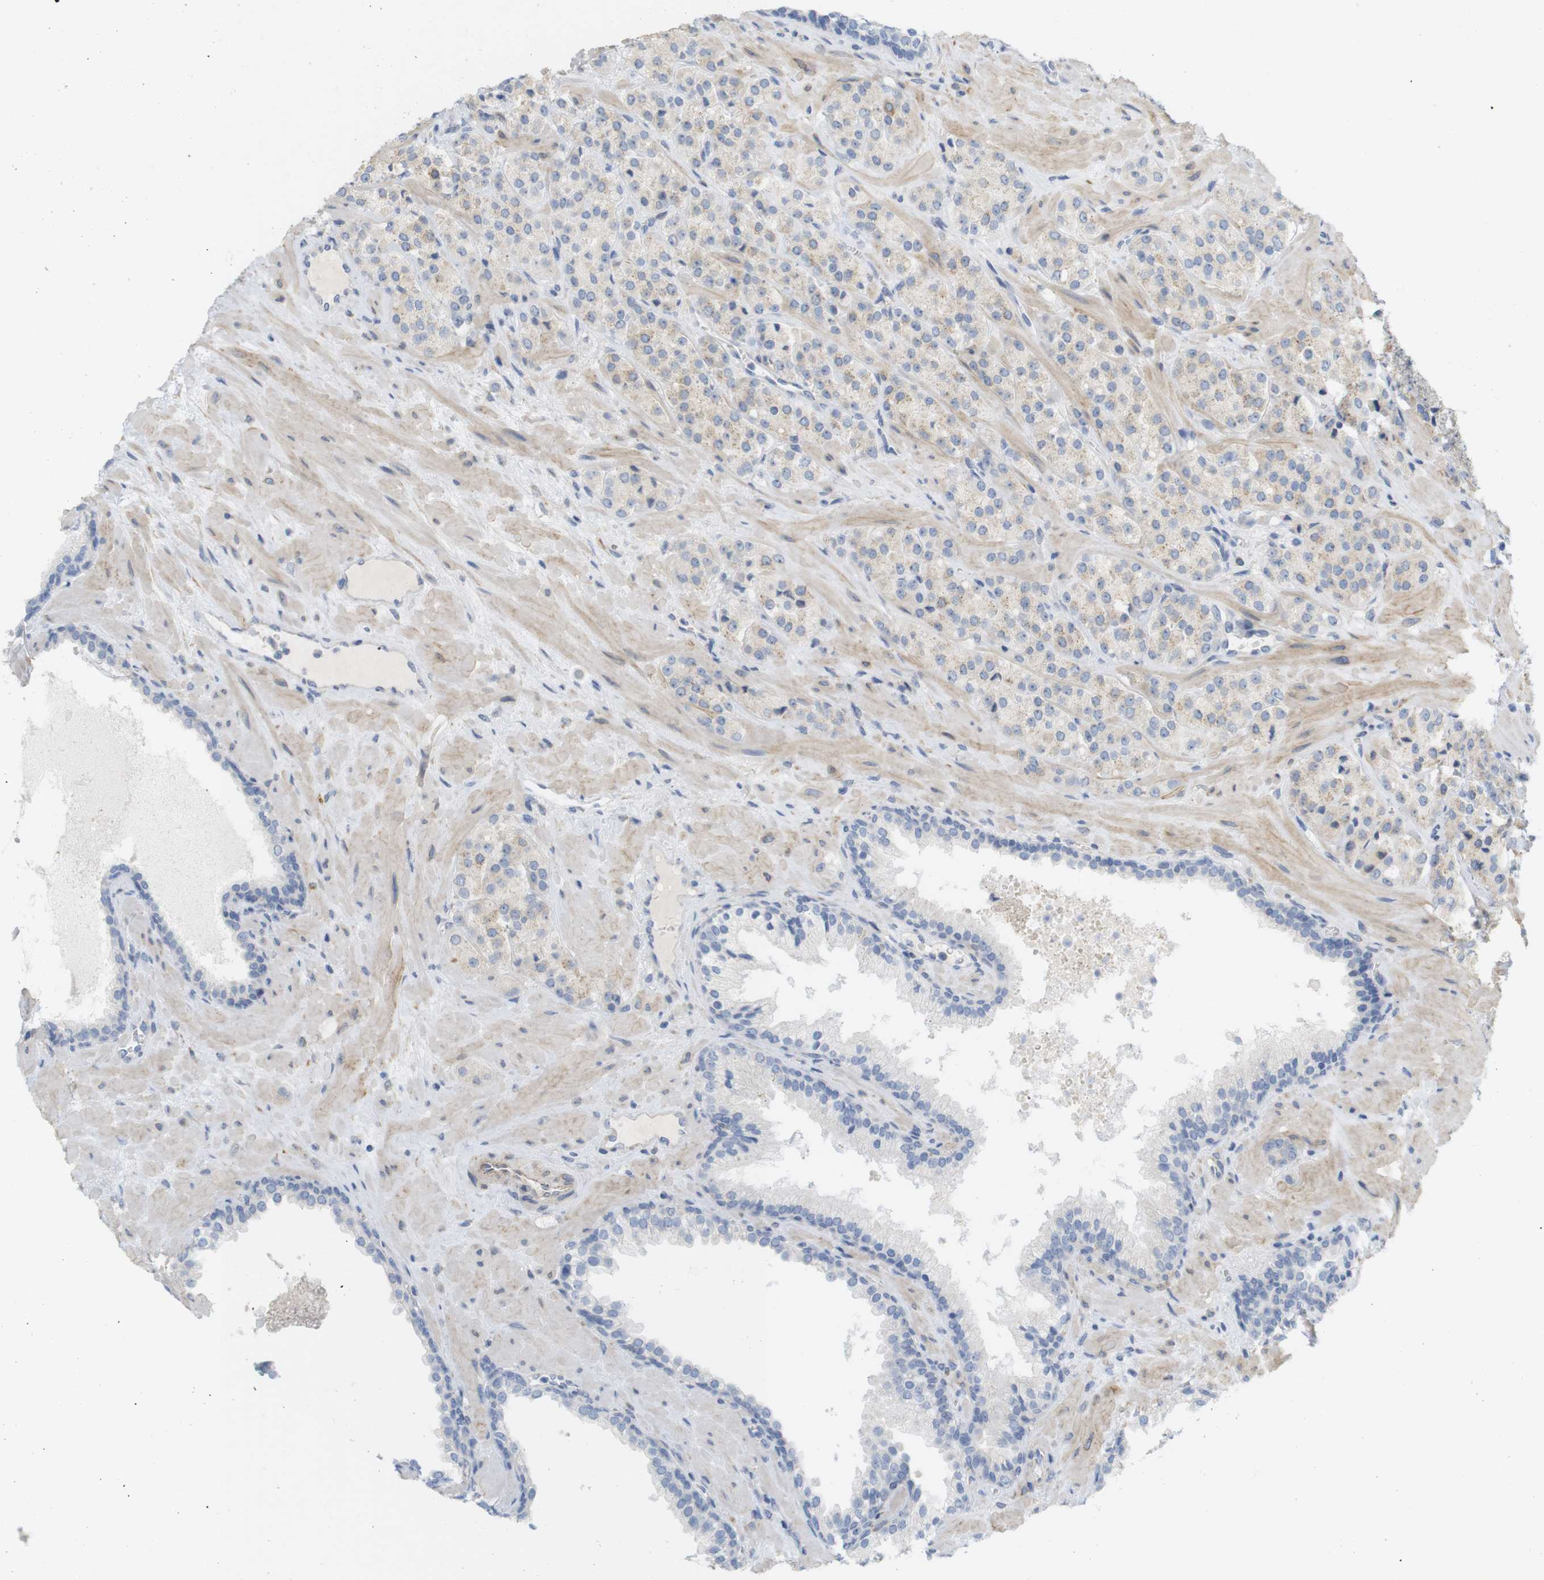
{"staining": {"intensity": "moderate", "quantity": "<25%", "location": "cytoplasmic/membranous"}, "tissue": "prostate cancer", "cell_type": "Tumor cells", "image_type": "cancer", "snomed": [{"axis": "morphology", "description": "Adenocarcinoma, High grade"}, {"axis": "topography", "description": "Prostate"}], "caption": "Human prostate adenocarcinoma (high-grade) stained for a protein (brown) reveals moderate cytoplasmic/membranous positive positivity in about <25% of tumor cells.", "gene": "ITPR1", "patient": {"sex": "male", "age": 64}}